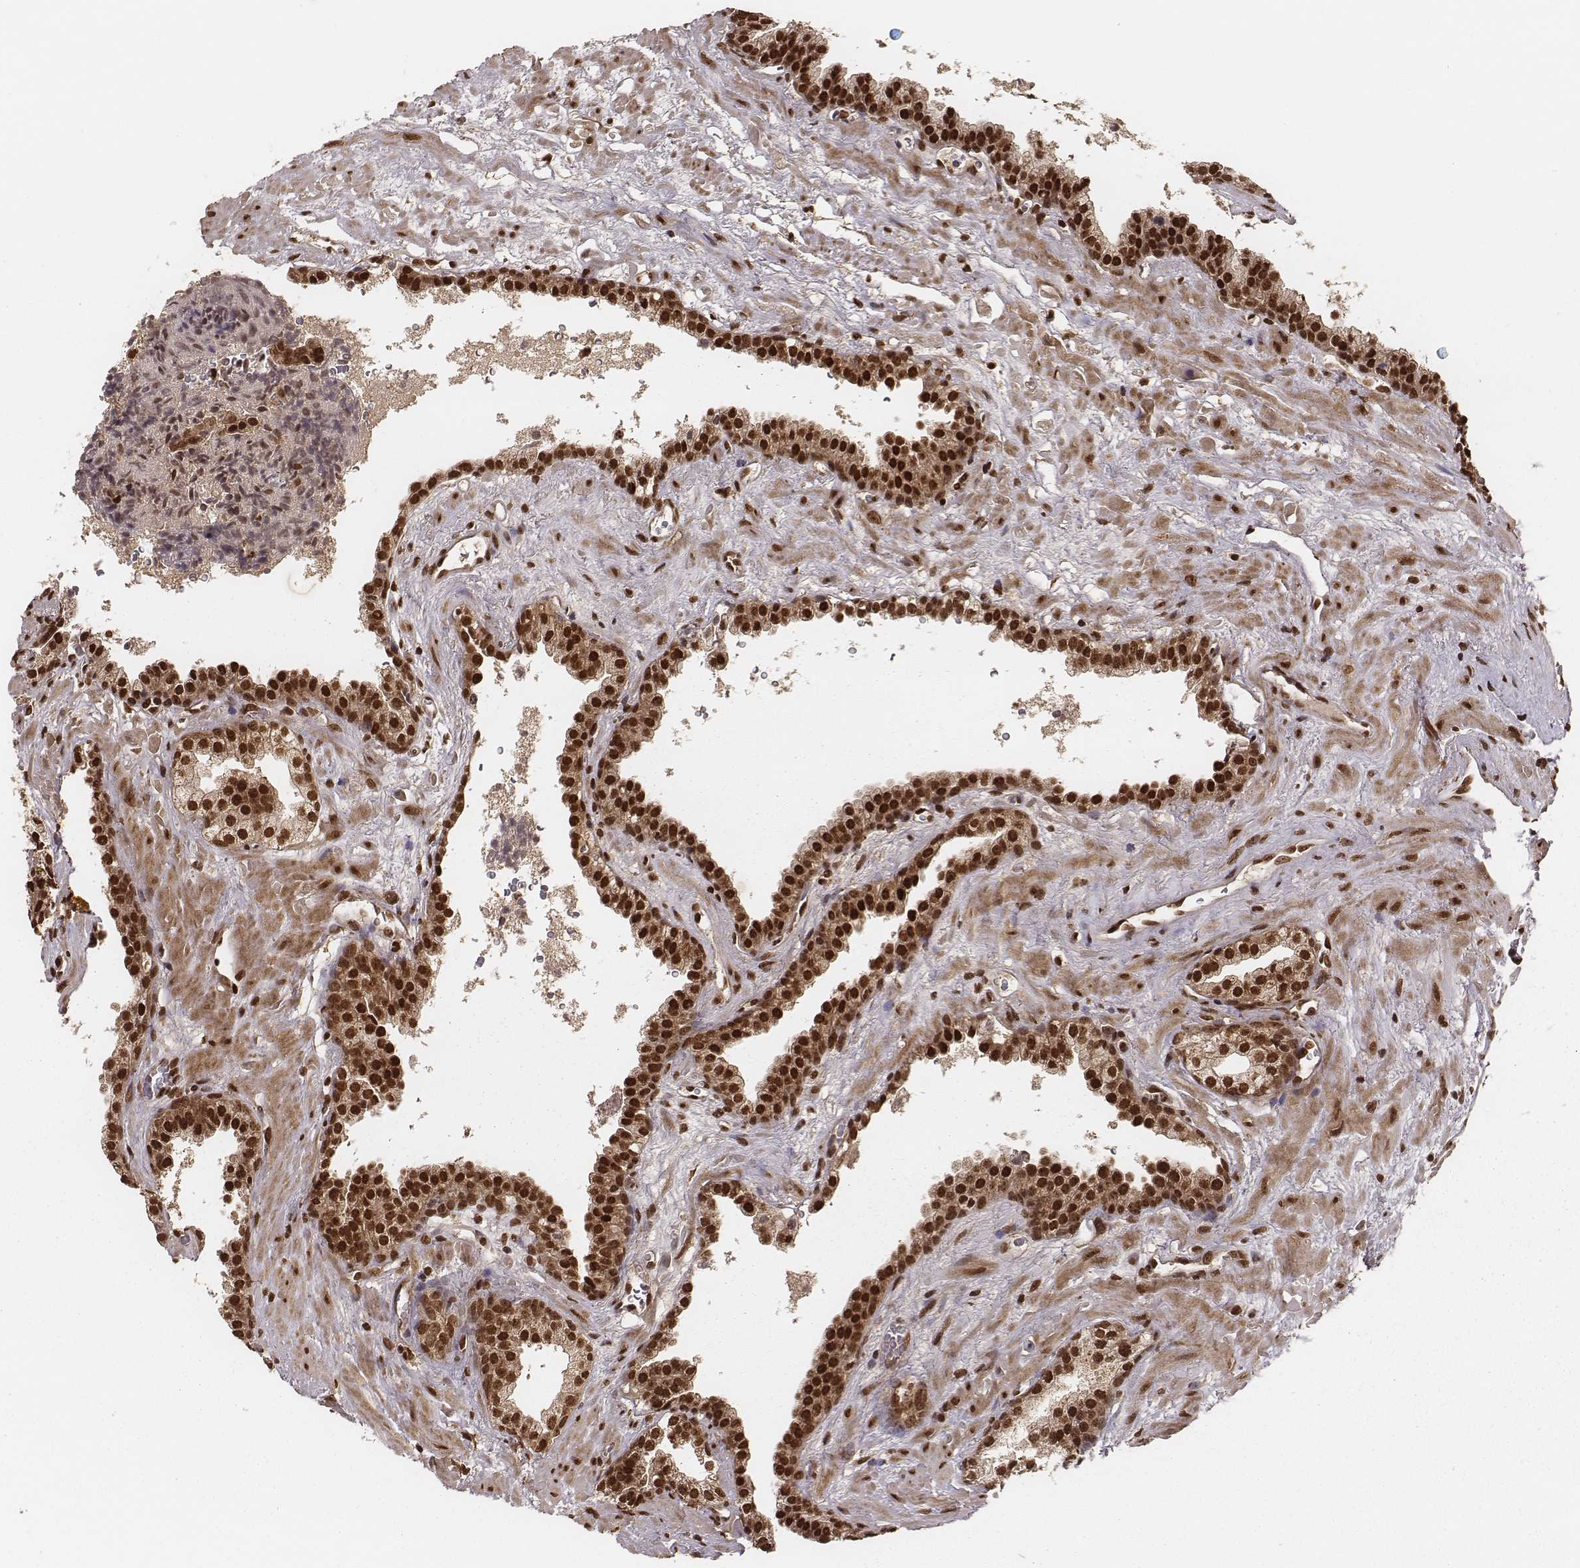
{"staining": {"intensity": "strong", "quantity": ">75%", "location": "nuclear"}, "tissue": "prostate cancer", "cell_type": "Tumor cells", "image_type": "cancer", "snomed": [{"axis": "morphology", "description": "Adenocarcinoma, NOS"}, {"axis": "topography", "description": "Prostate"}], "caption": "A brown stain labels strong nuclear positivity of a protein in adenocarcinoma (prostate) tumor cells. (DAB IHC with brightfield microscopy, high magnification).", "gene": "NFX1", "patient": {"sex": "male", "age": 66}}